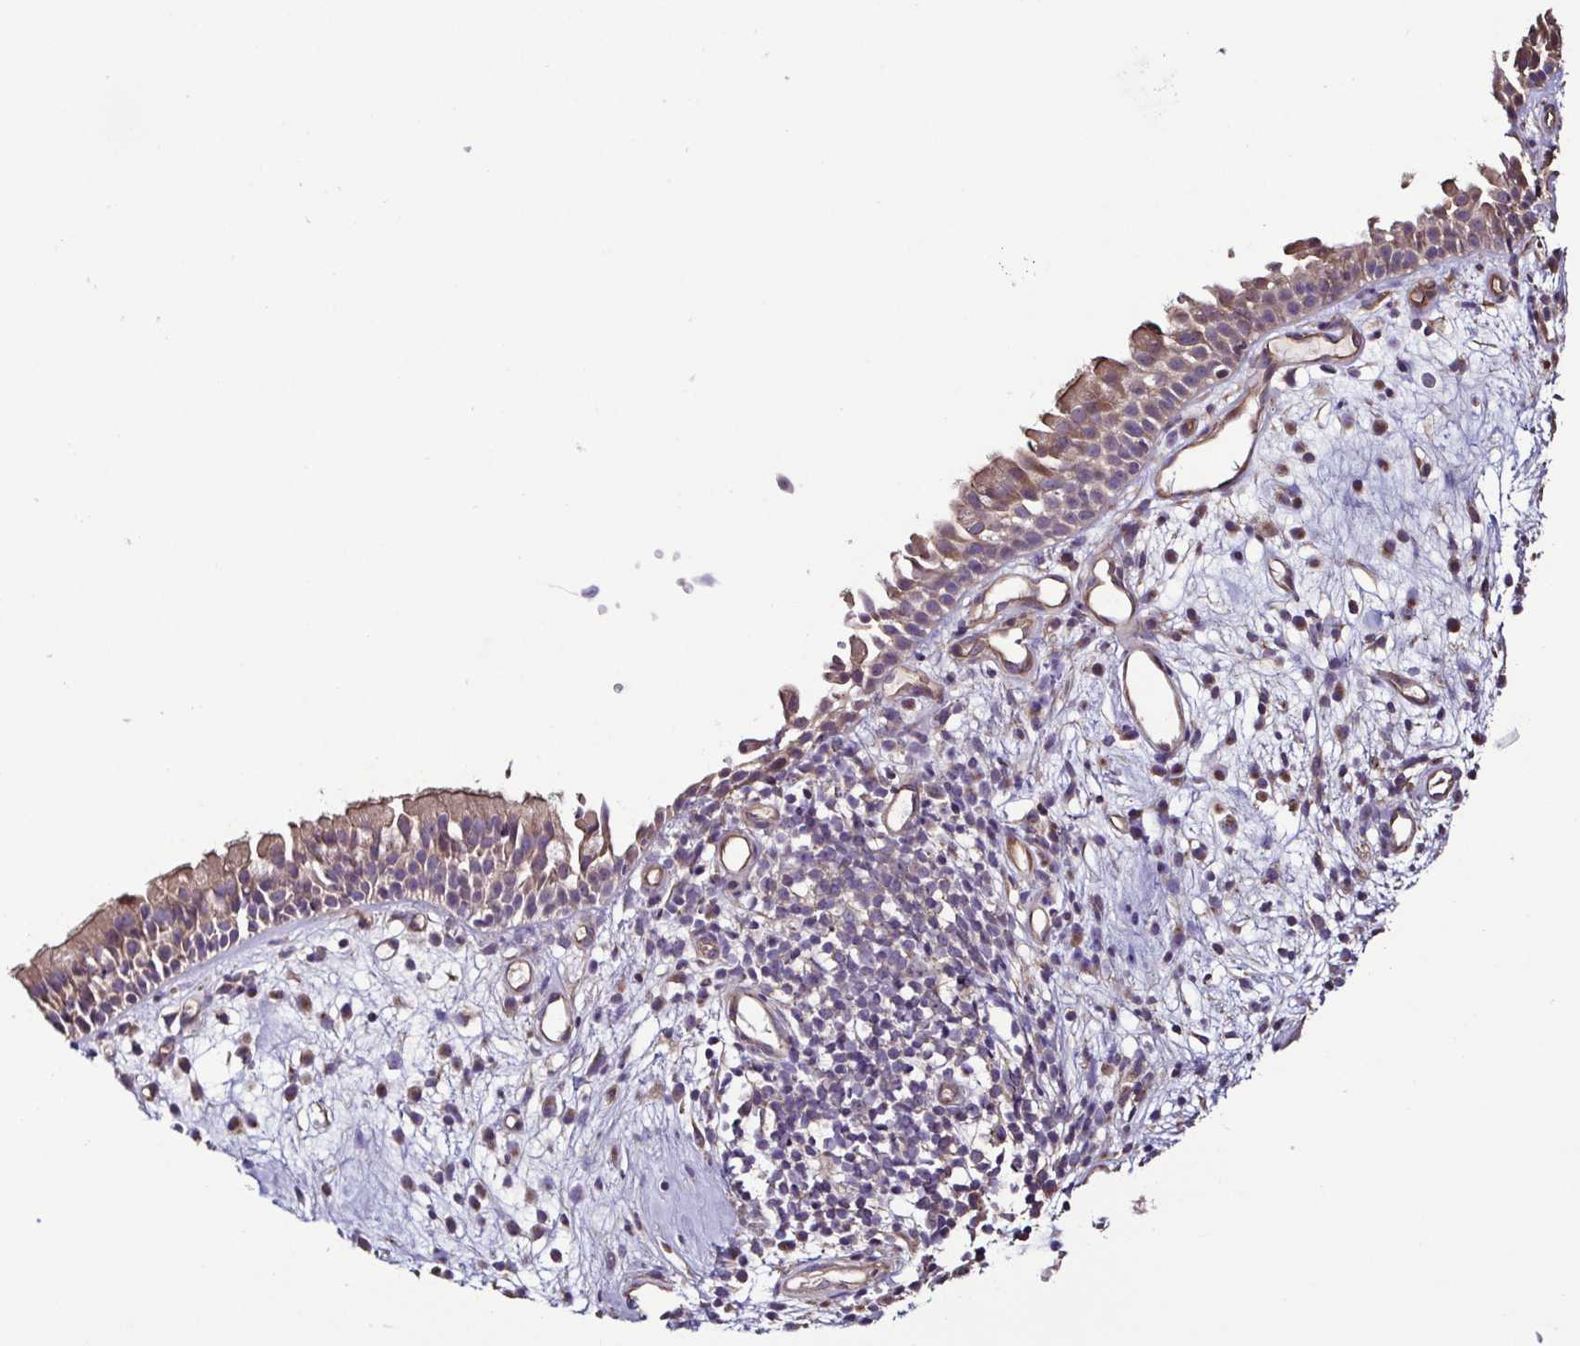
{"staining": {"intensity": "weak", "quantity": ">75%", "location": "cytoplasmic/membranous,nuclear"}, "tissue": "nasopharynx", "cell_type": "Respiratory epithelial cells", "image_type": "normal", "snomed": [{"axis": "morphology", "description": "Normal tissue, NOS"}, {"axis": "morphology", "description": "Inflammation, NOS"}, {"axis": "topography", "description": "Nasopharynx"}], "caption": "The histopathology image demonstrates a brown stain indicating the presence of a protein in the cytoplasmic/membranous,nuclear of respiratory epithelial cells in nasopharynx.", "gene": "LMOD2", "patient": {"sex": "male", "age": 54}}